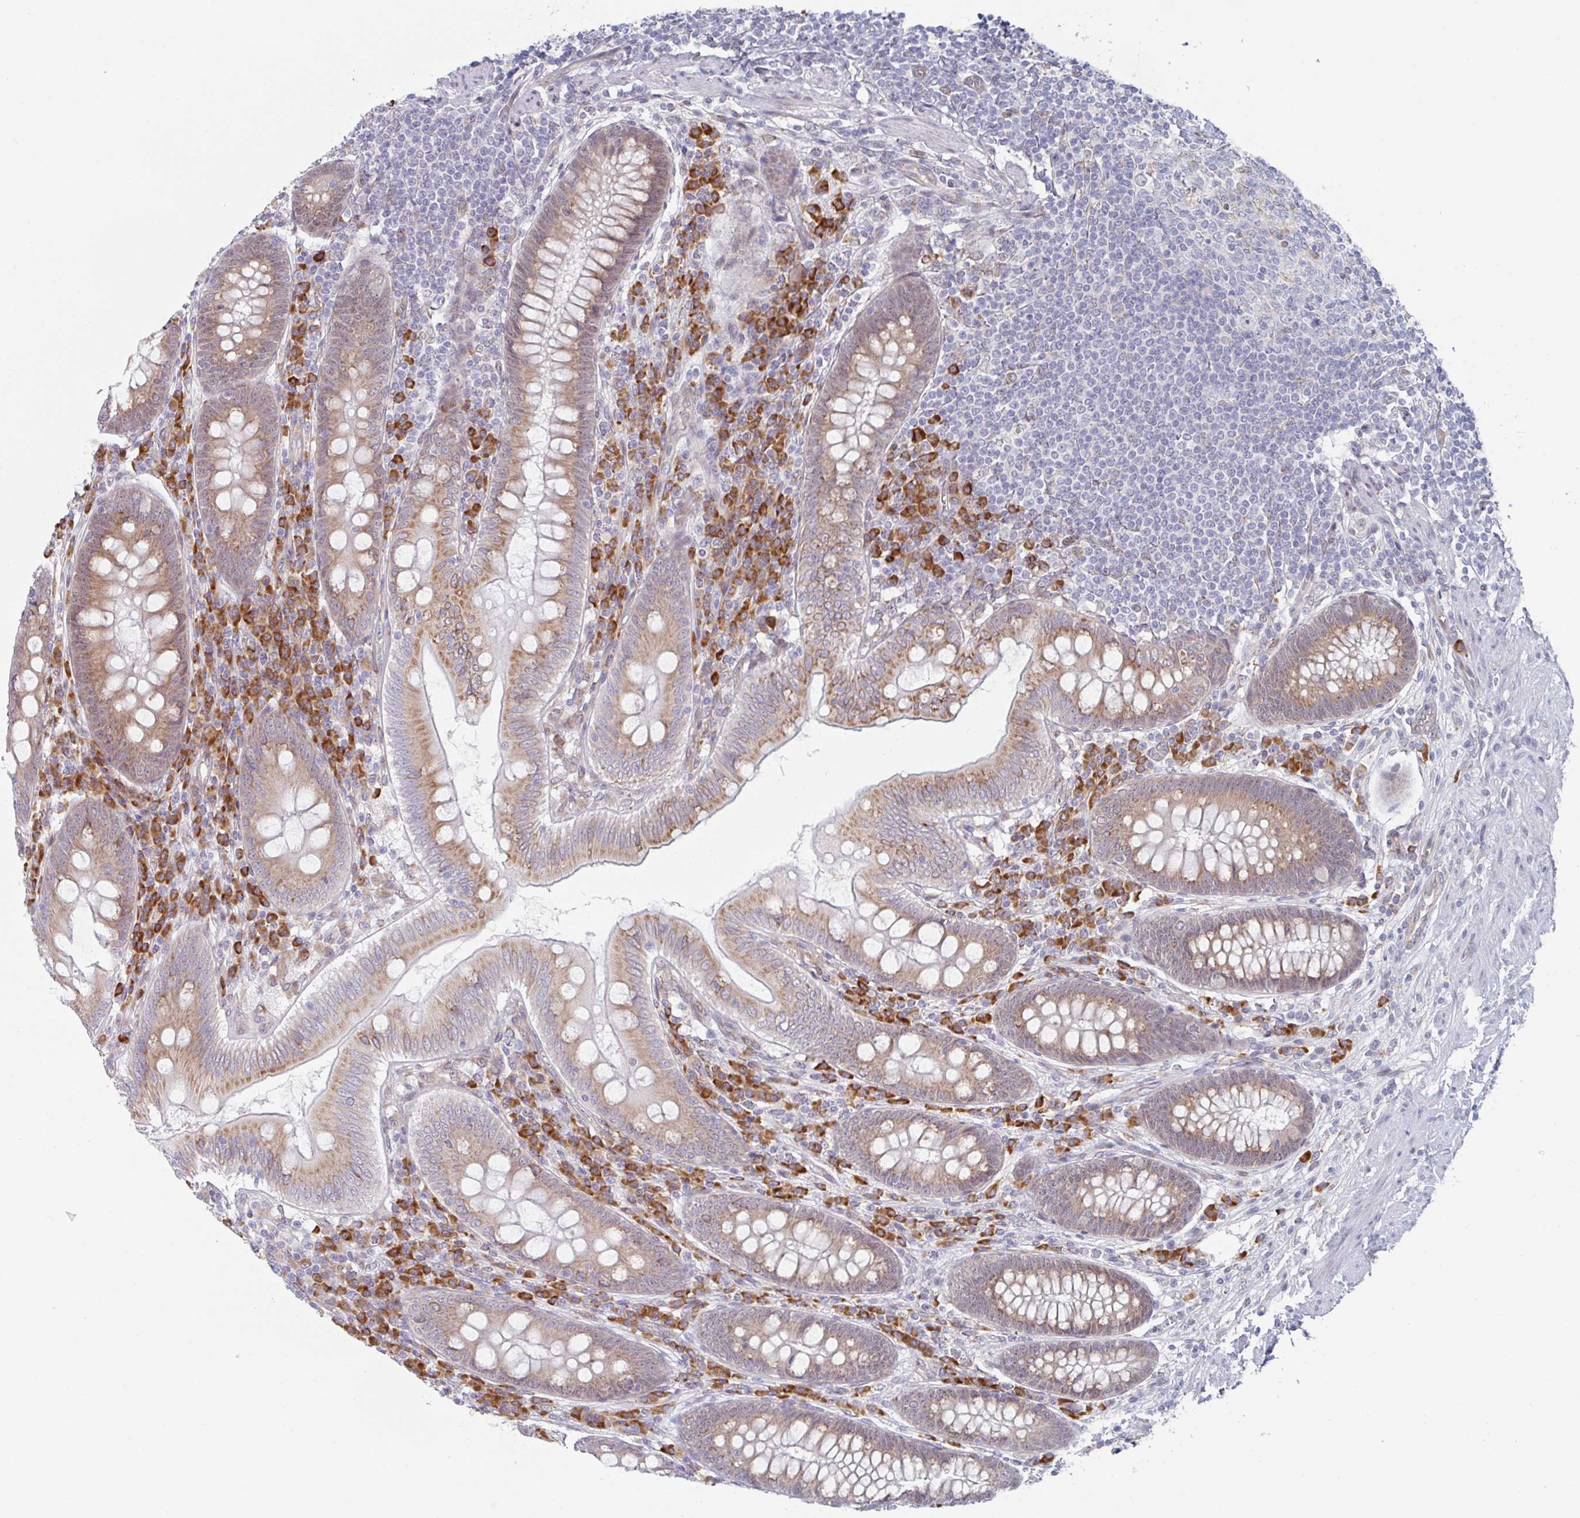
{"staining": {"intensity": "moderate", "quantity": ">75%", "location": "cytoplasmic/membranous"}, "tissue": "appendix", "cell_type": "Glandular cells", "image_type": "normal", "snomed": [{"axis": "morphology", "description": "Normal tissue, NOS"}, {"axis": "topography", "description": "Appendix"}], "caption": "Approximately >75% of glandular cells in benign human appendix display moderate cytoplasmic/membranous protein expression as visualized by brown immunohistochemical staining.", "gene": "TRAPPC10", "patient": {"sex": "male", "age": 71}}